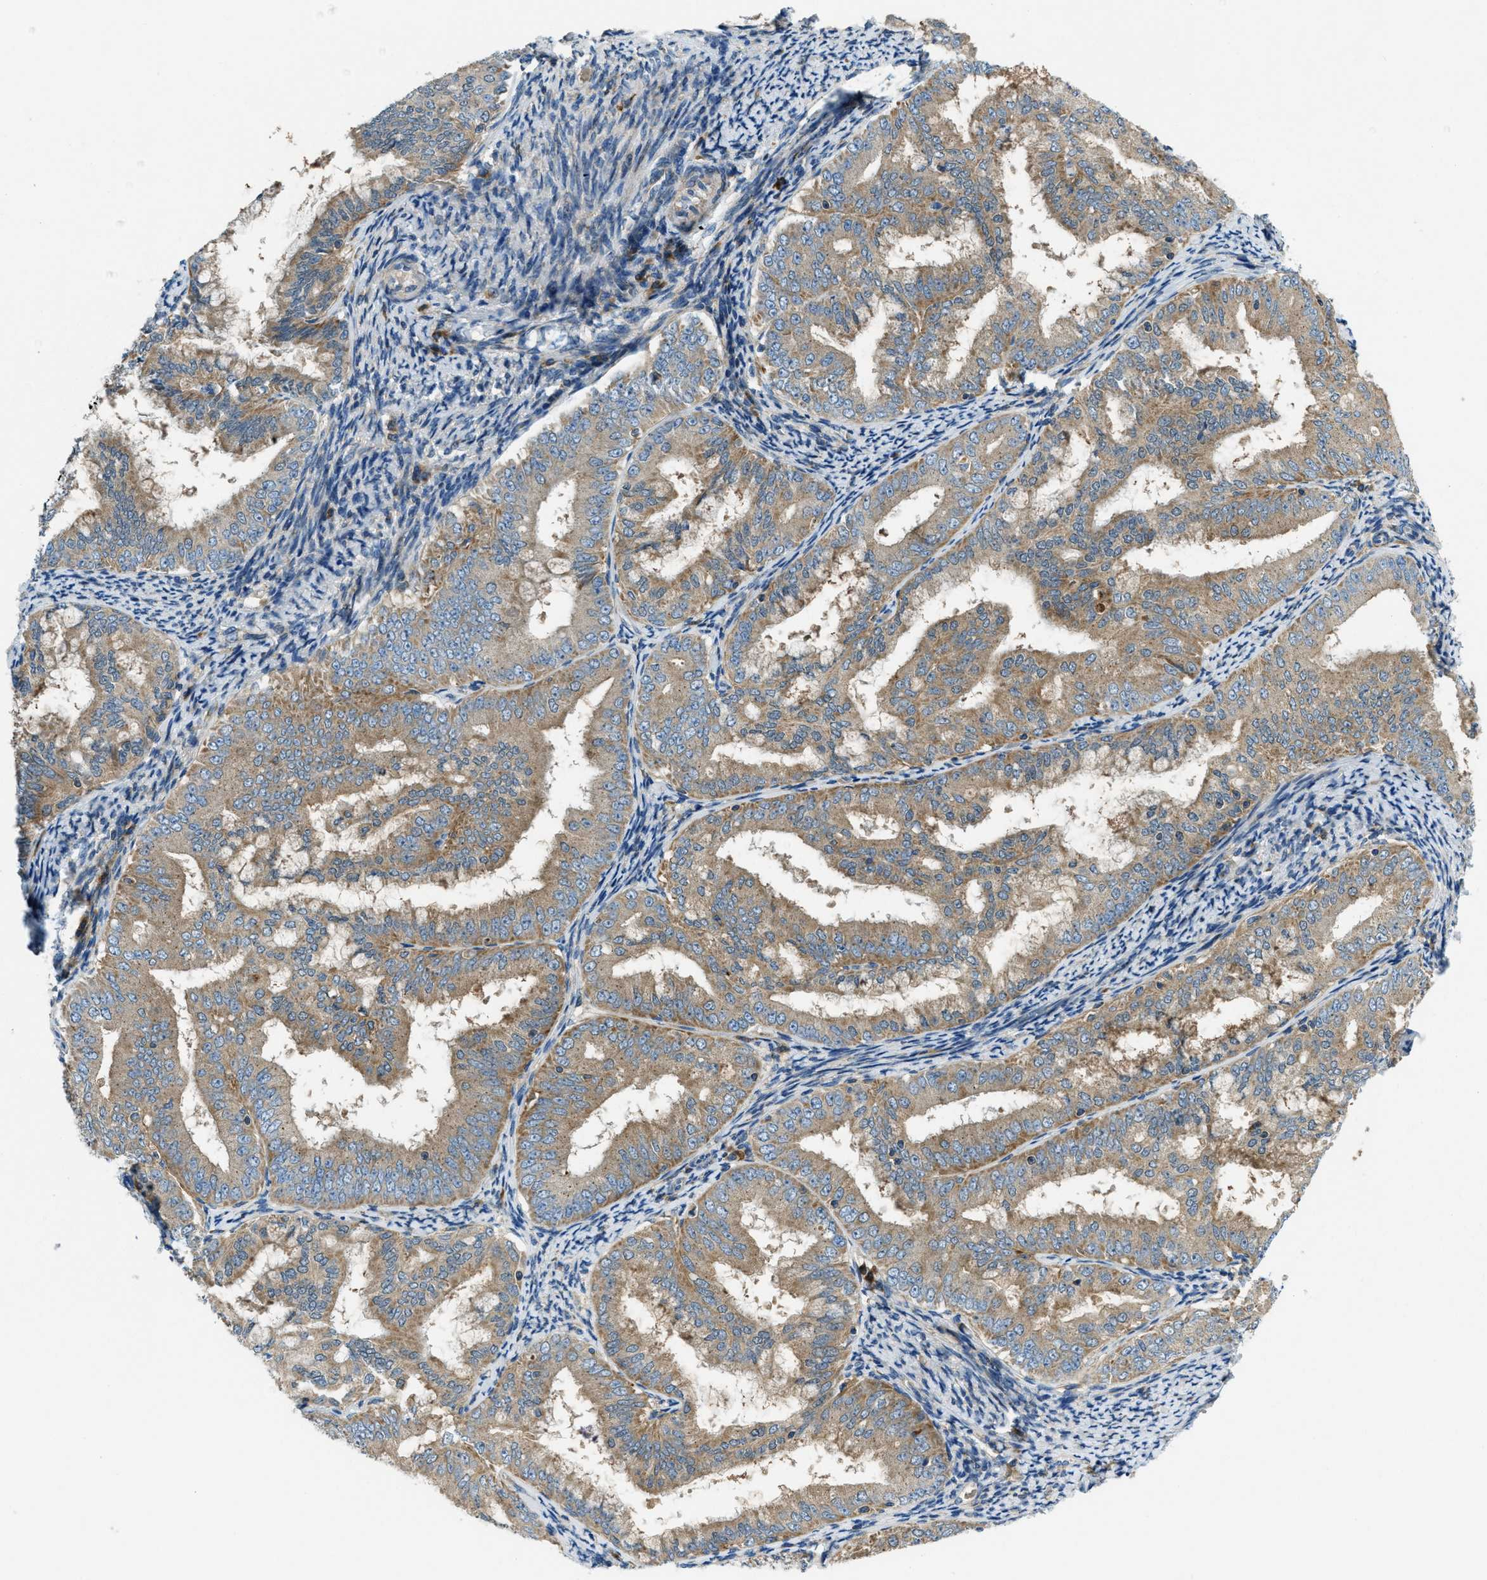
{"staining": {"intensity": "weak", "quantity": ">75%", "location": "cytoplasmic/membranous"}, "tissue": "endometrial cancer", "cell_type": "Tumor cells", "image_type": "cancer", "snomed": [{"axis": "morphology", "description": "Adenocarcinoma, NOS"}, {"axis": "topography", "description": "Endometrium"}], "caption": "A photomicrograph of endometrial cancer (adenocarcinoma) stained for a protein displays weak cytoplasmic/membranous brown staining in tumor cells.", "gene": "RFFL", "patient": {"sex": "female", "age": 63}}